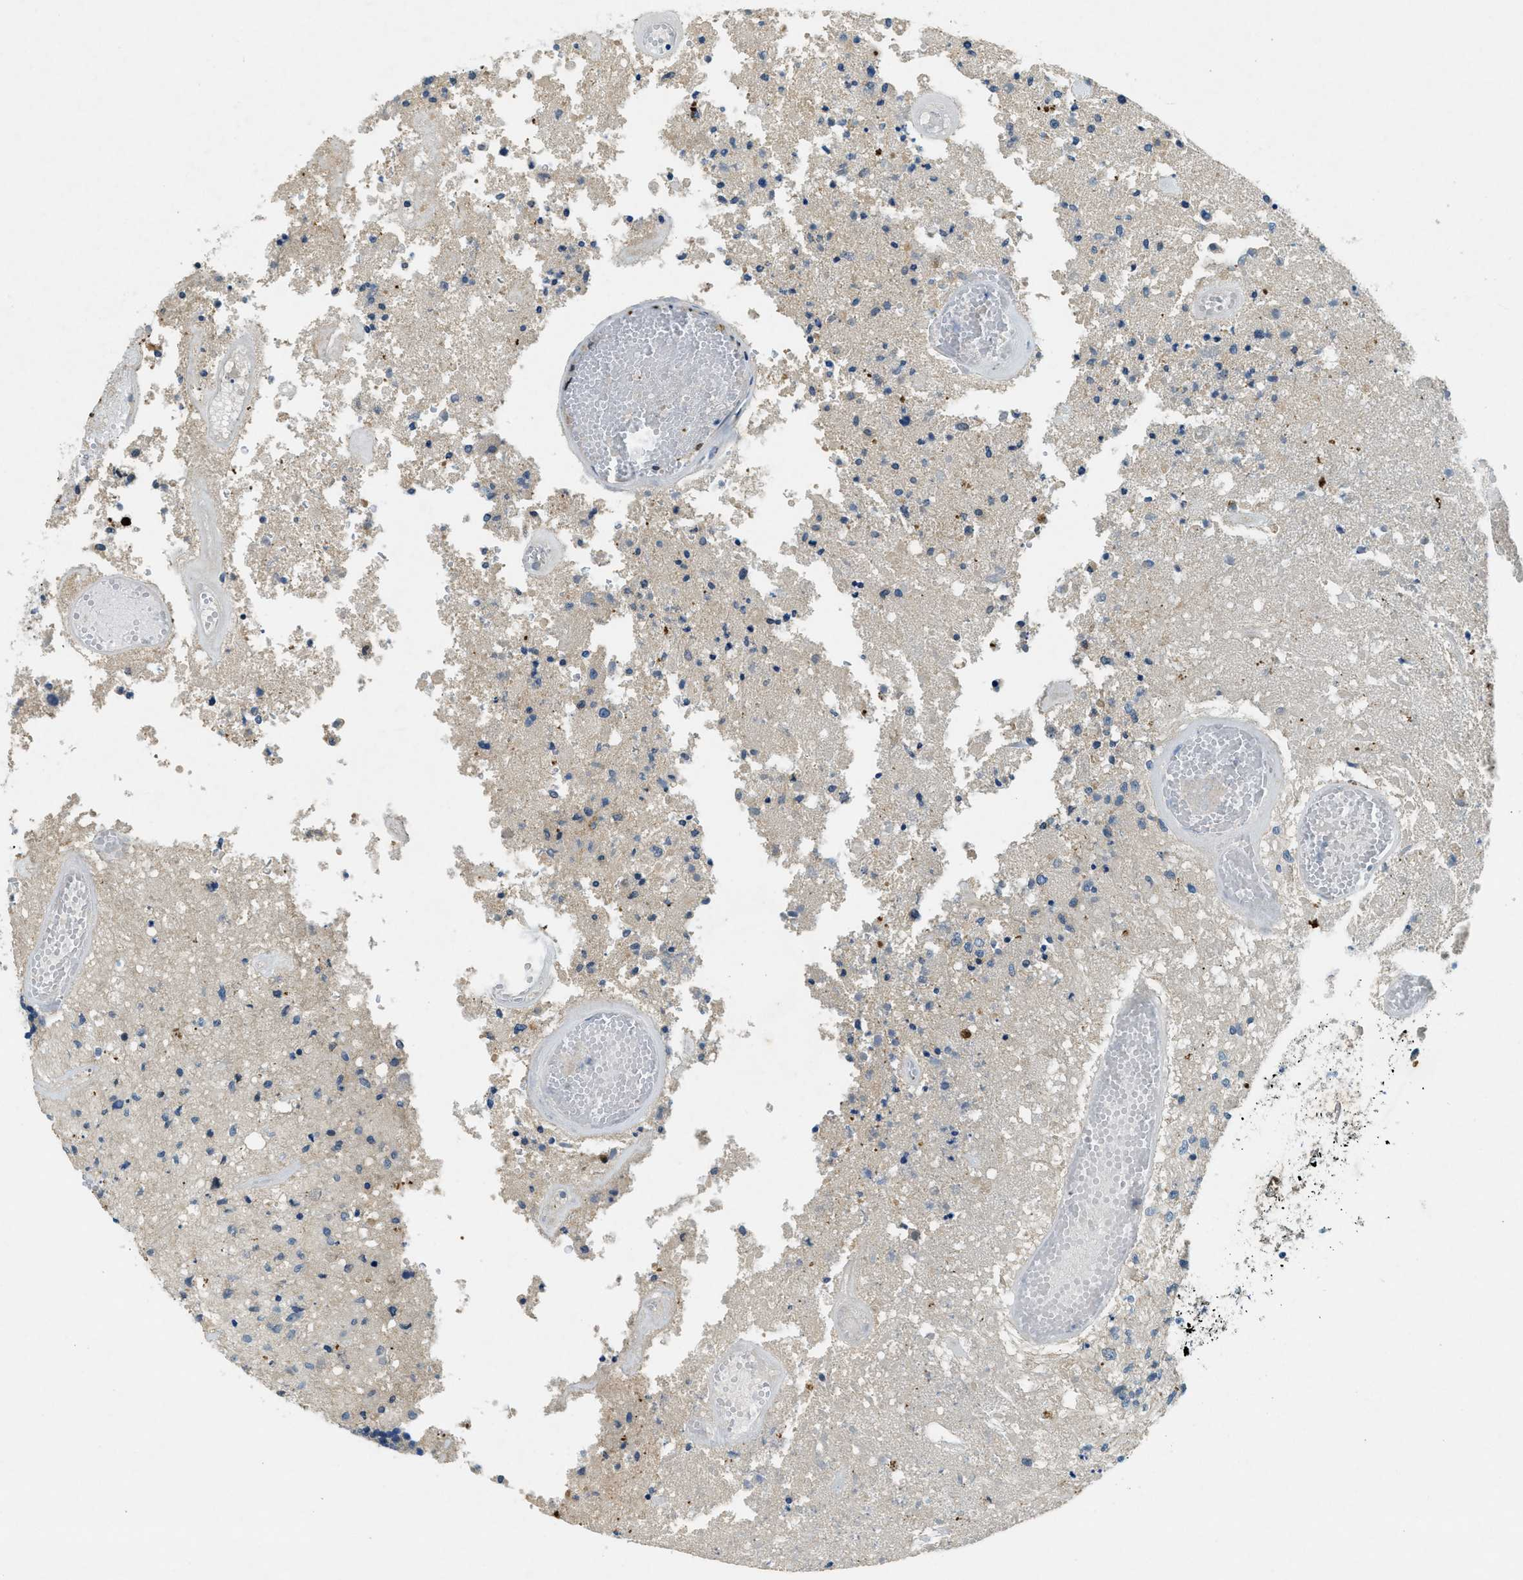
{"staining": {"intensity": "negative", "quantity": "none", "location": "none"}, "tissue": "glioma", "cell_type": "Tumor cells", "image_type": "cancer", "snomed": [{"axis": "morphology", "description": "Normal tissue, NOS"}, {"axis": "morphology", "description": "Glioma, malignant, High grade"}, {"axis": "topography", "description": "Cerebral cortex"}], "caption": "High power microscopy histopathology image of an immunohistochemistry micrograph of malignant high-grade glioma, revealing no significant staining in tumor cells. The staining is performed using DAB (3,3'-diaminobenzidine) brown chromogen with nuclei counter-stained in using hematoxylin.", "gene": "SNX14", "patient": {"sex": "male", "age": 77}}